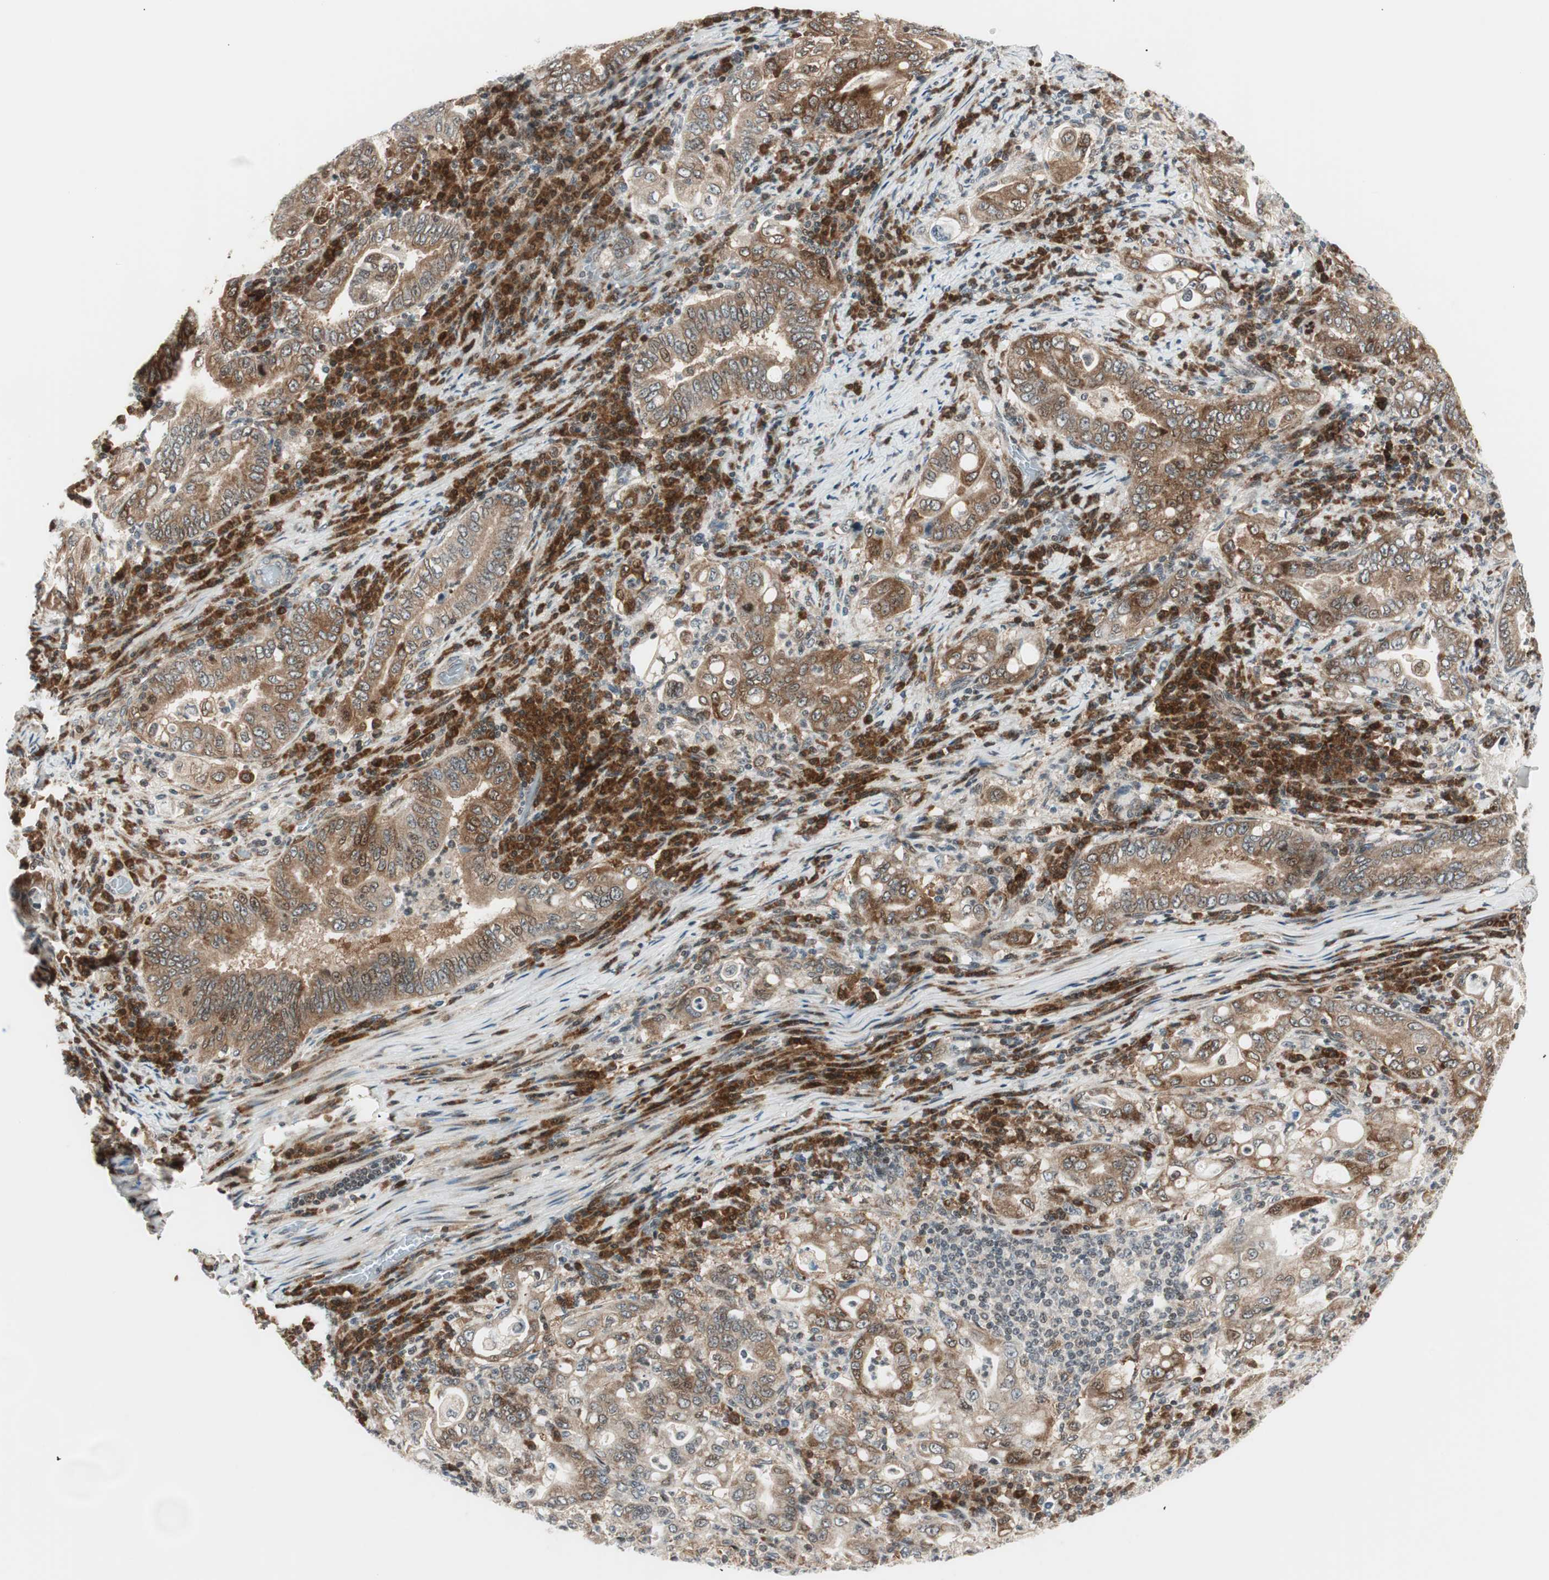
{"staining": {"intensity": "moderate", "quantity": ">75%", "location": "cytoplasmic/membranous"}, "tissue": "stomach cancer", "cell_type": "Tumor cells", "image_type": "cancer", "snomed": [{"axis": "morphology", "description": "Normal tissue, NOS"}, {"axis": "morphology", "description": "Adenocarcinoma, NOS"}, {"axis": "topography", "description": "Esophagus"}, {"axis": "topography", "description": "Stomach, upper"}, {"axis": "topography", "description": "Peripheral nerve tissue"}], "caption": "Human stomach cancer stained with a protein marker shows moderate staining in tumor cells.", "gene": "TPT1", "patient": {"sex": "male", "age": 62}}